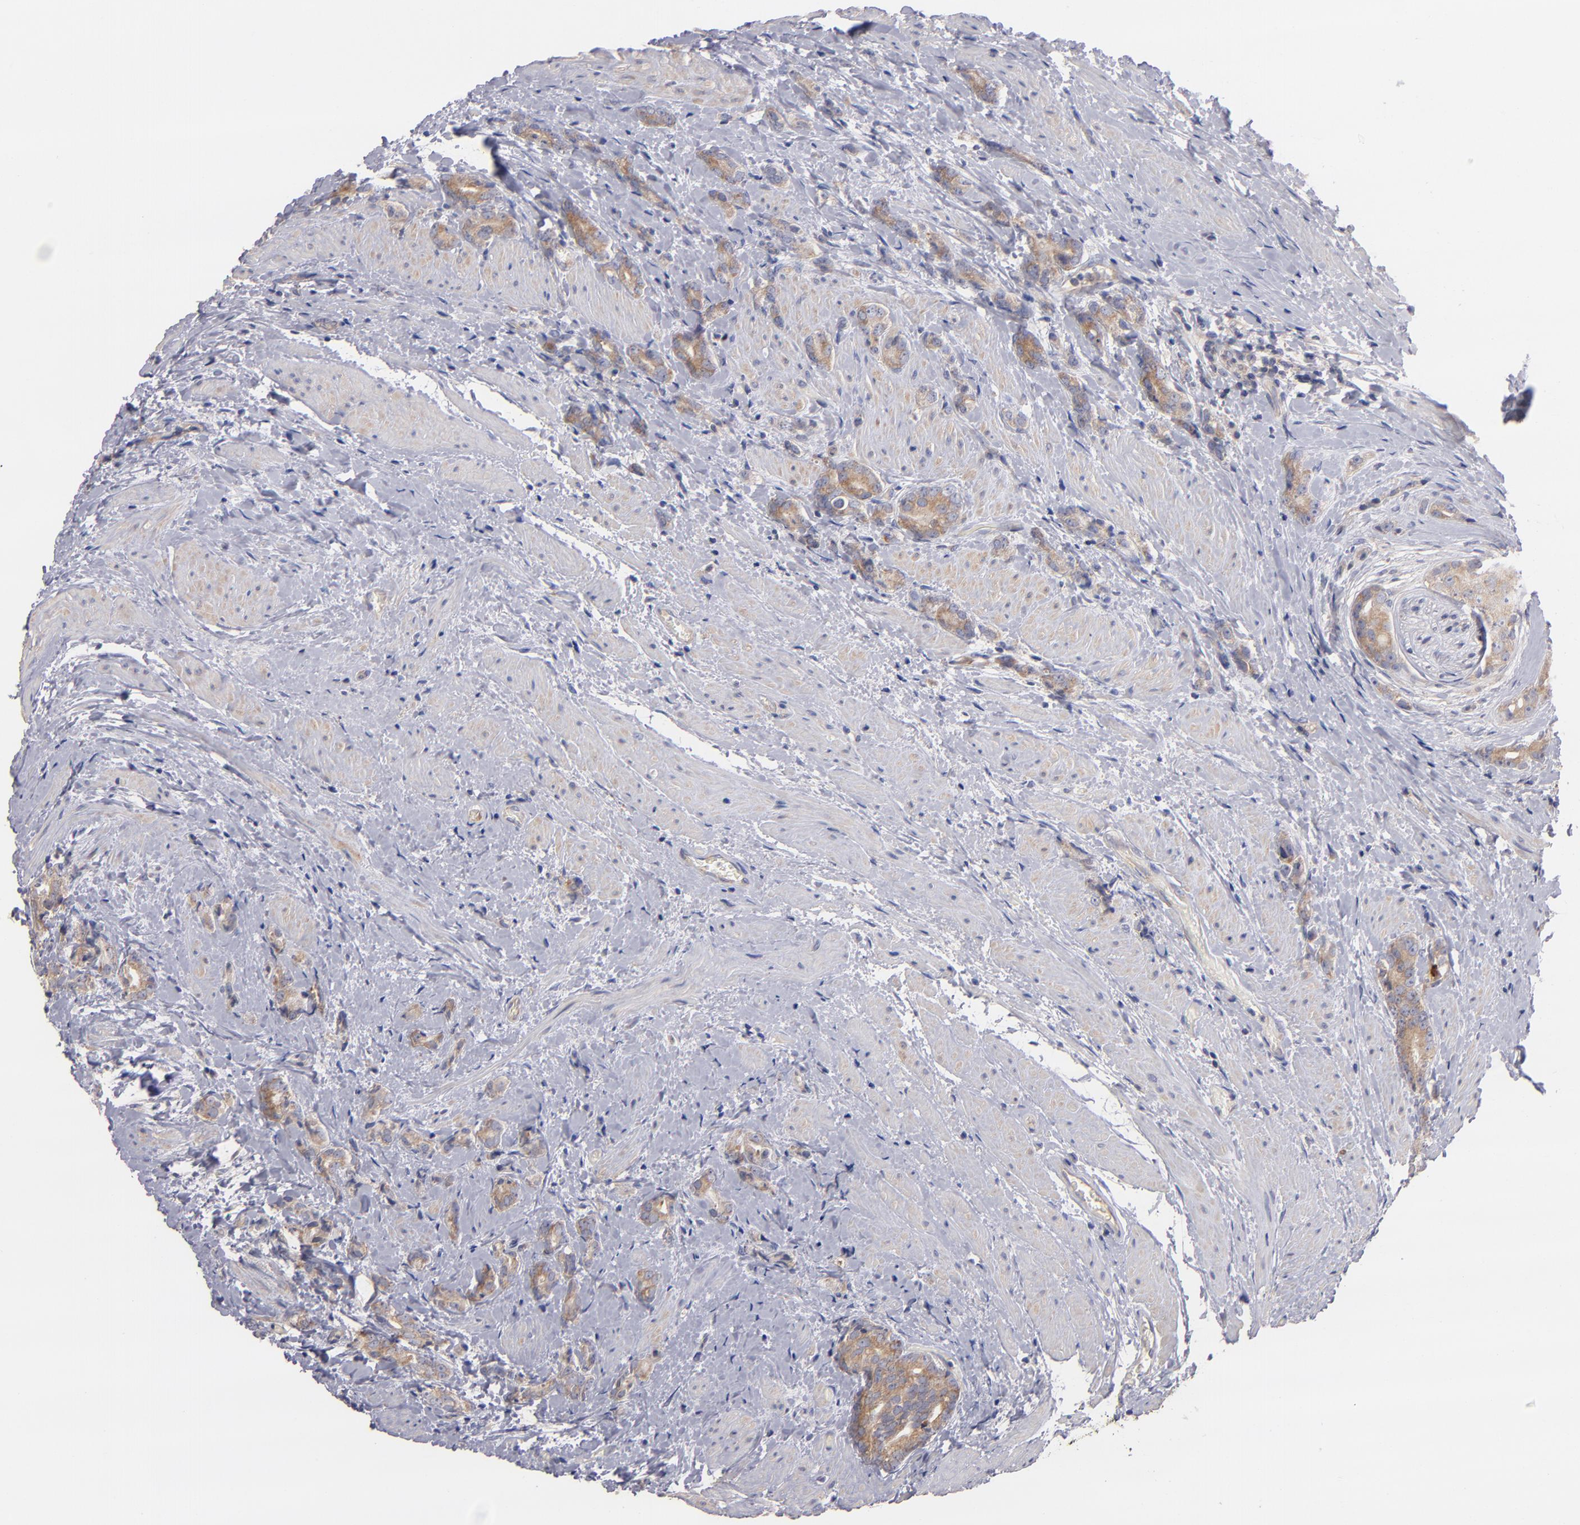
{"staining": {"intensity": "moderate", "quantity": ">75%", "location": "cytoplasmic/membranous"}, "tissue": "prostate cancer", "cell_type": "Tumor cells", "image_type": "cancer", "snomed": [{"axis": "morphology", "description": "Adenocarcinoma, Medium grade"}, {"axis": "topography", "description": "Prostate"}], "caption": "Immunohistochemistry micrograph of medium-grade adenocarcinoma (prostate) stained for a protein (brown), which demonstrates medium levels of moderate cytoplasmic/membranous positivity in approximately >75% of tumor cells.", "gene": "UPF3B", "patient": {"sex": "male", "age": 59}}